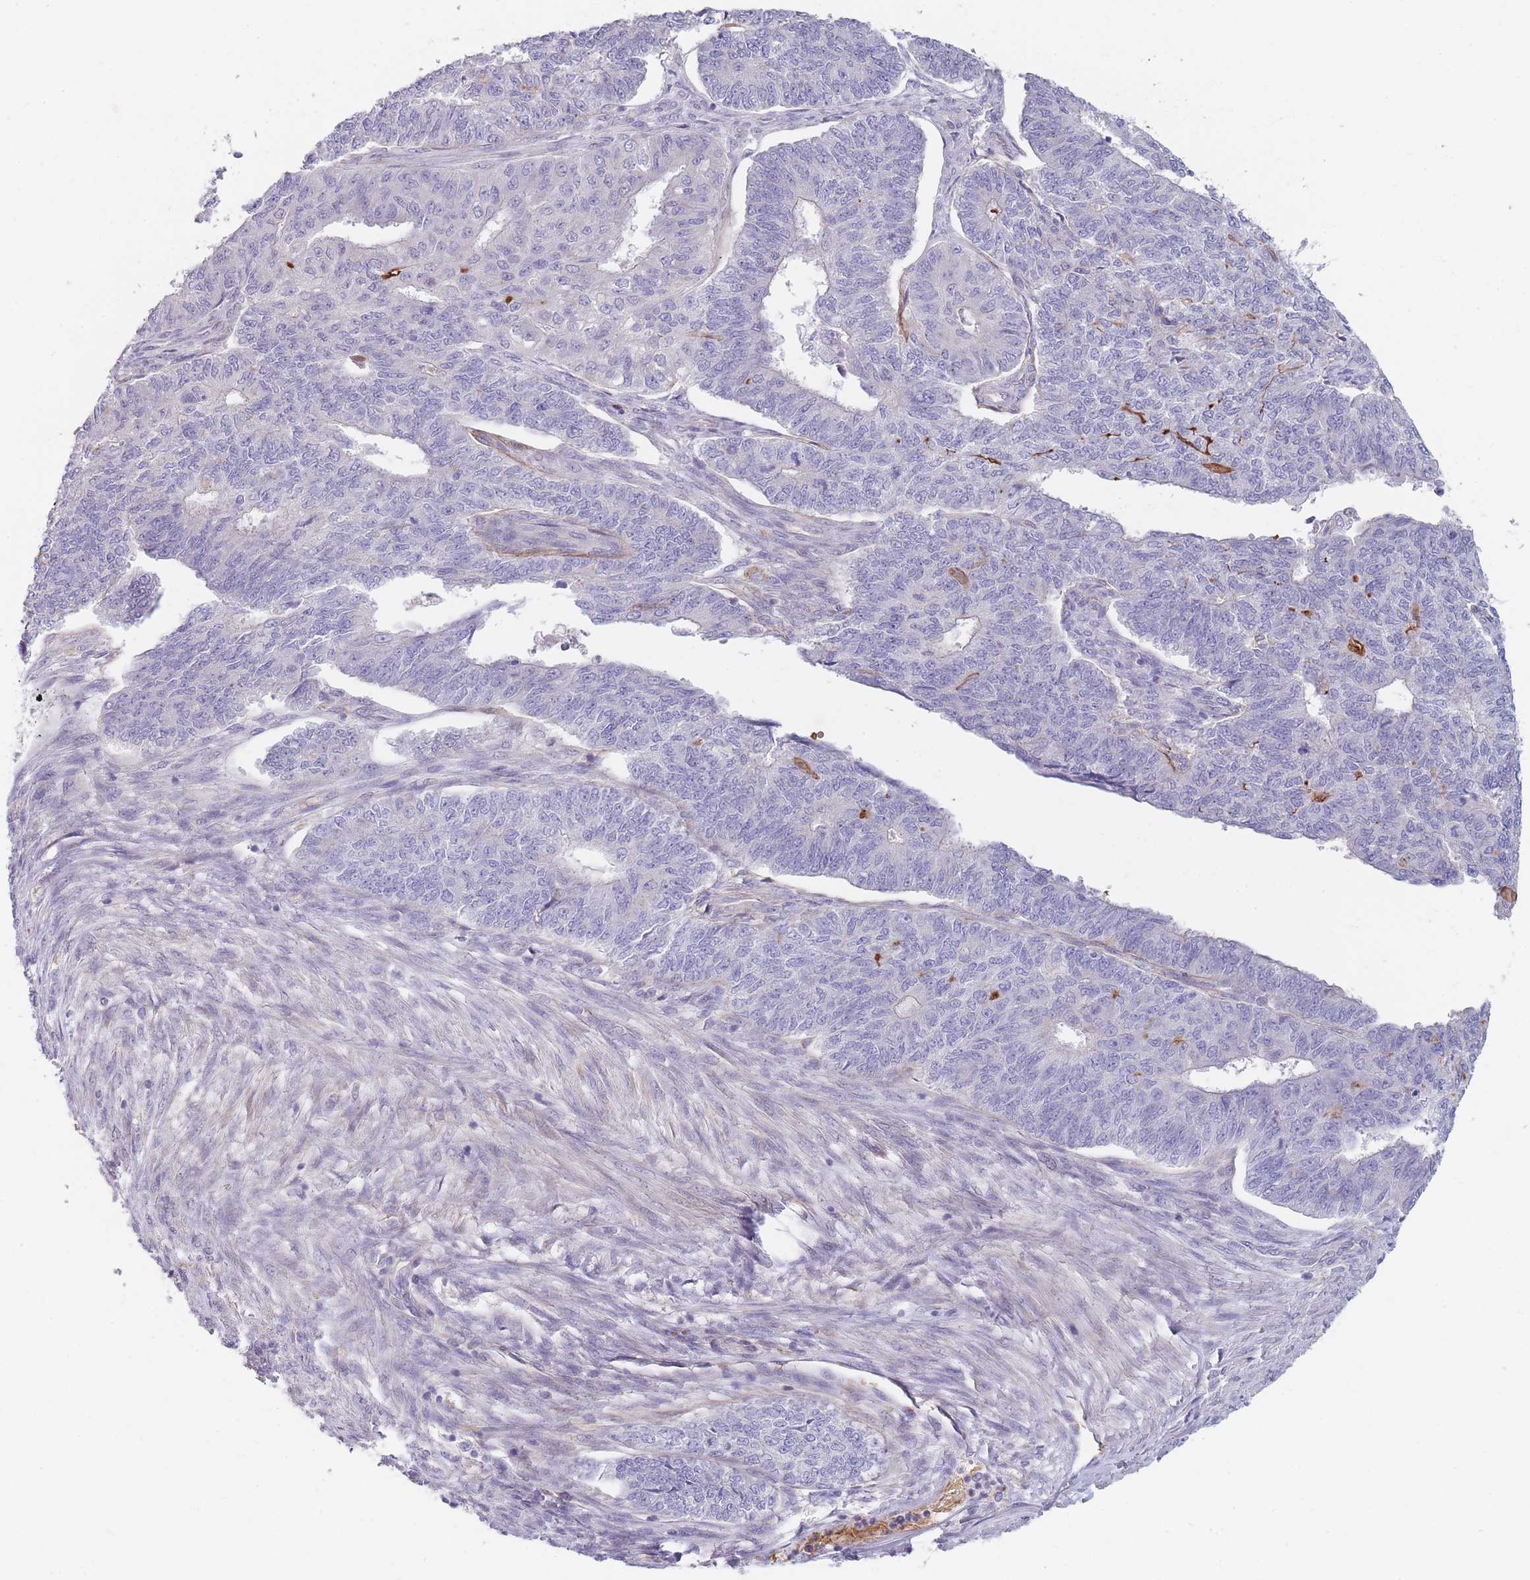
{"staining": {"intensity": "negative", "quantity": "none", "location": "none"}, "tissue": "endometrial cancer", "cell_type": "Tumor cells", "image_type": "cancer", "snomed": [{"axis": "morphology", "description": "Adenocarcinoma, NOS"}, {"axis": "topography", "description": "Endometrium"}], "caption": "Protein analysis of endometrial adenocarcinoma reveals no significant expression in tumor cells. (DAB (3,3'-diaminobenzidine) immunohistochemistry, high magnification).", "gene": "SMPD4", "patient": {"sex": "female", "age": 32}}